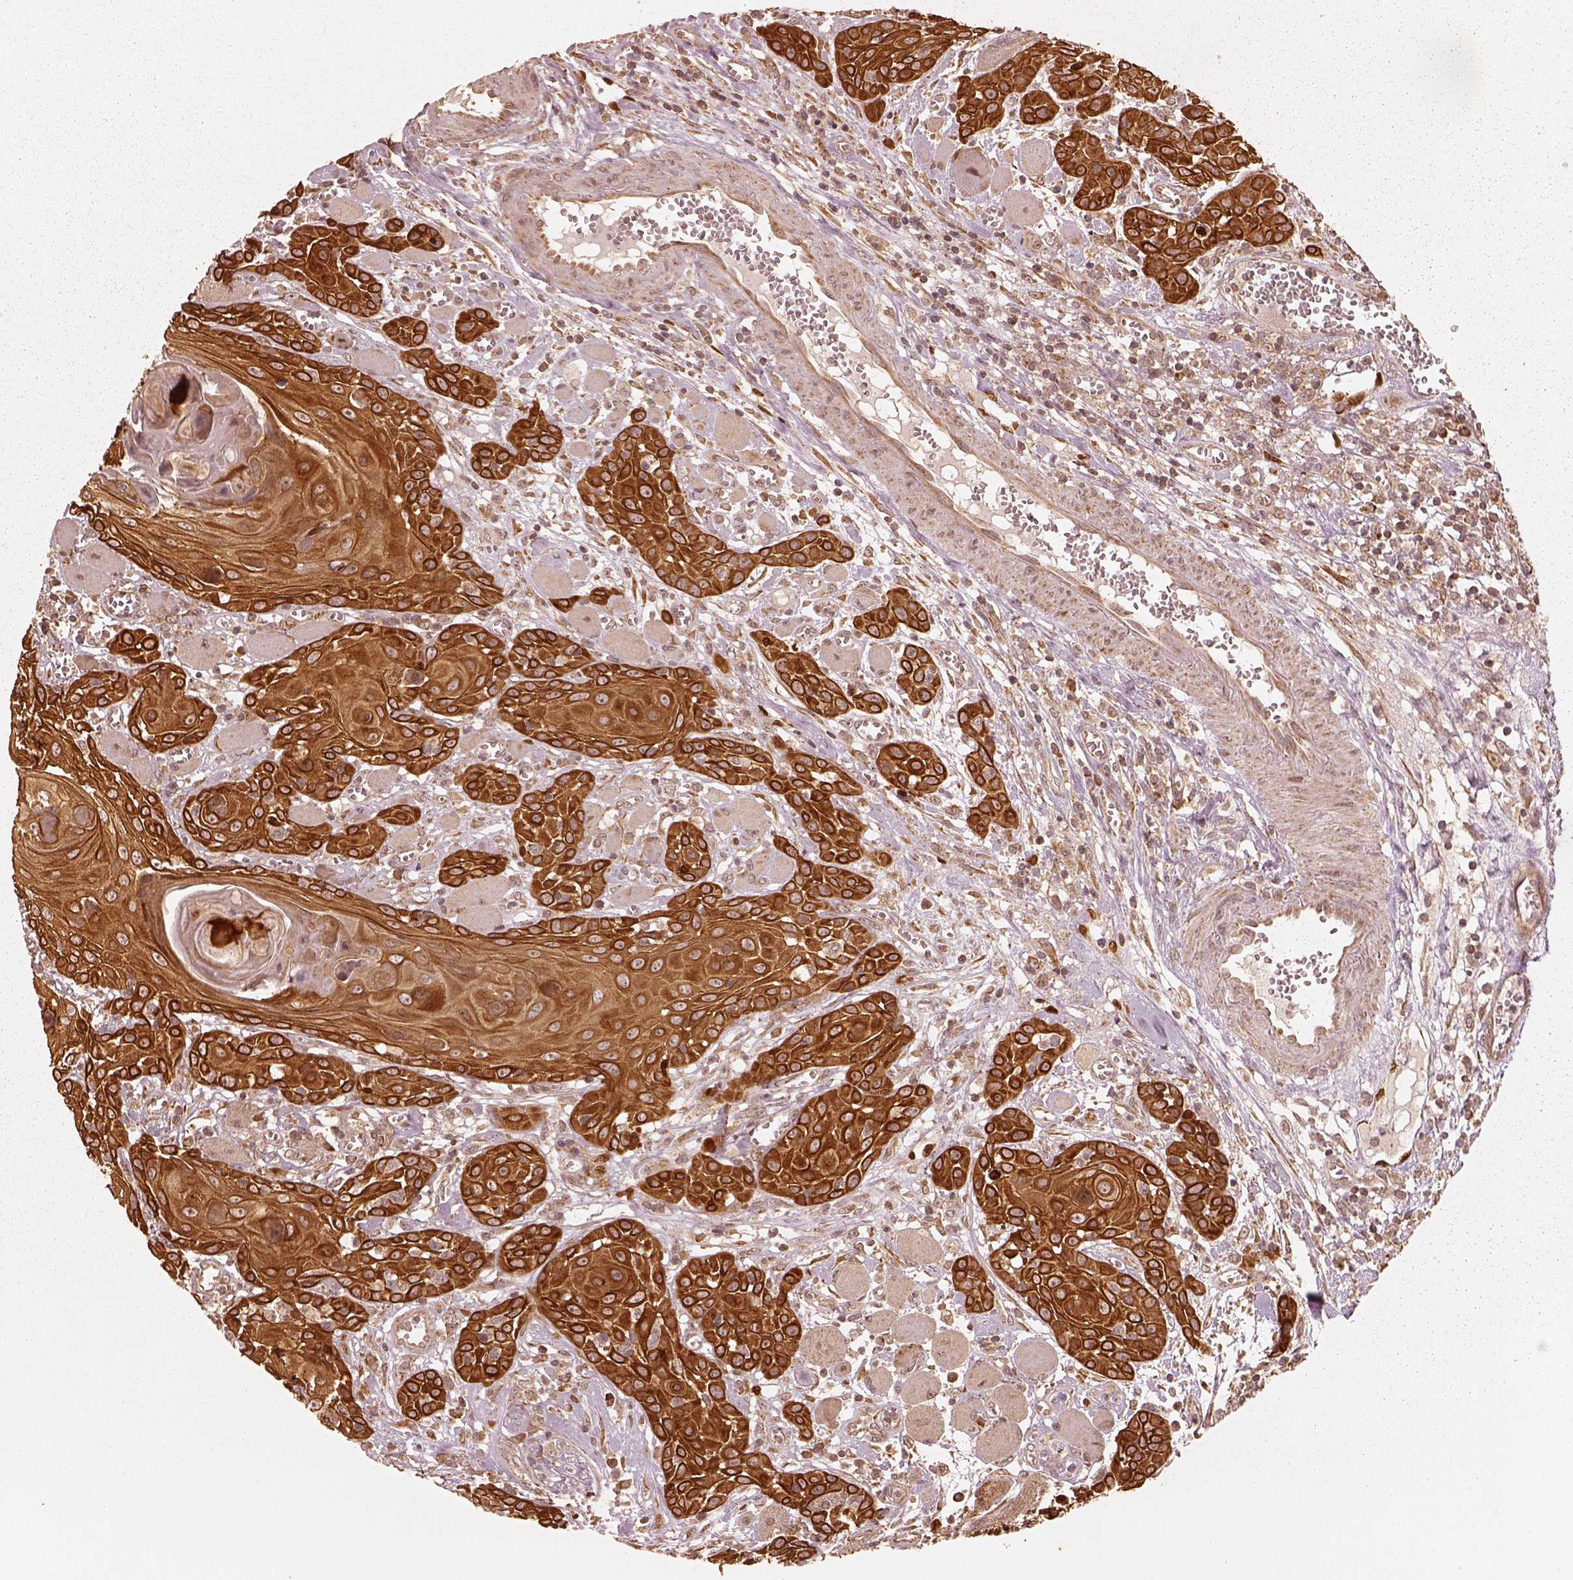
{"staining": {"intensity": "strong", "quantity": ">75%", "location": "cytoplasmic/membranous"}, "tissue": "head and neck cancer", "cell_type": "Tumor cells", "image_type": "cancer", "snomed": [{"axis": "morphology", "description": "Squamous cell carcinoma, NOS"}, {"axis": "topography", "description": "Head-Neck"}], "caption": "A high-resolution histopathology image shows IHC staining of head and neck cancer, which displays strong cytoplasmic/membranous staining in approximately >75% of tumor cells.", "gene": "DNAJC25", "patient": {"sex": "female", "age": 80}}